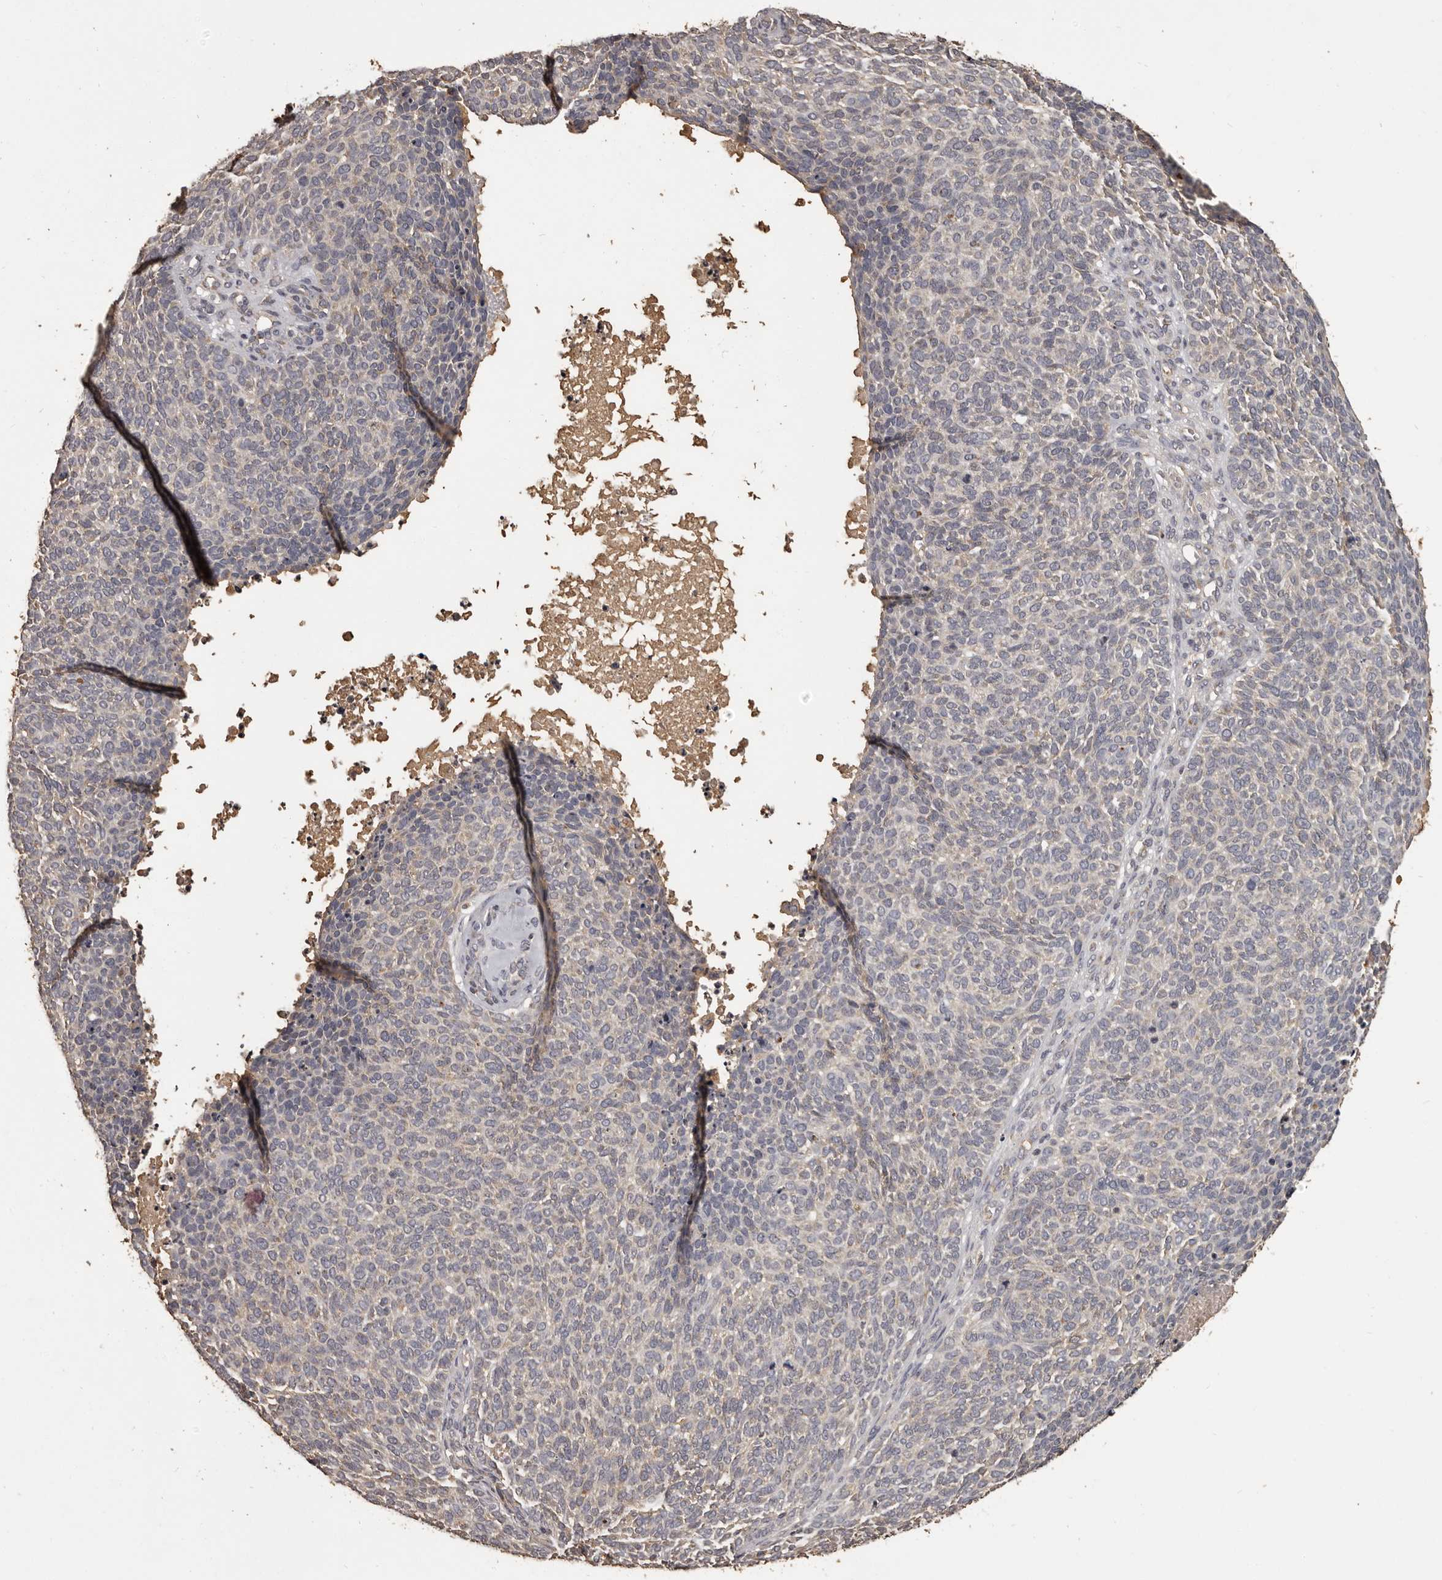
{"staining": {"intensity": "weak", "quantity": "<25%", "location": "cytoplasmic/membranous"}, "tissue": "skin cancer", "cell_type": "Tumor cells", "image_type": "cancer", "snomed": [{"axis": "morphology", "description": "Squamous cell carcinoma, NOS"}, {"axis": "topography", "description": "Skin"}], "caption": "The photomicrograph exhibits no significant staining in tumor cells of squamous cell carcinoma (skin). (DAB immunohistochemistry (IHC), high magnification).", "gene": "MGAT5", "patient": {"sex": "female", "age": 90}}